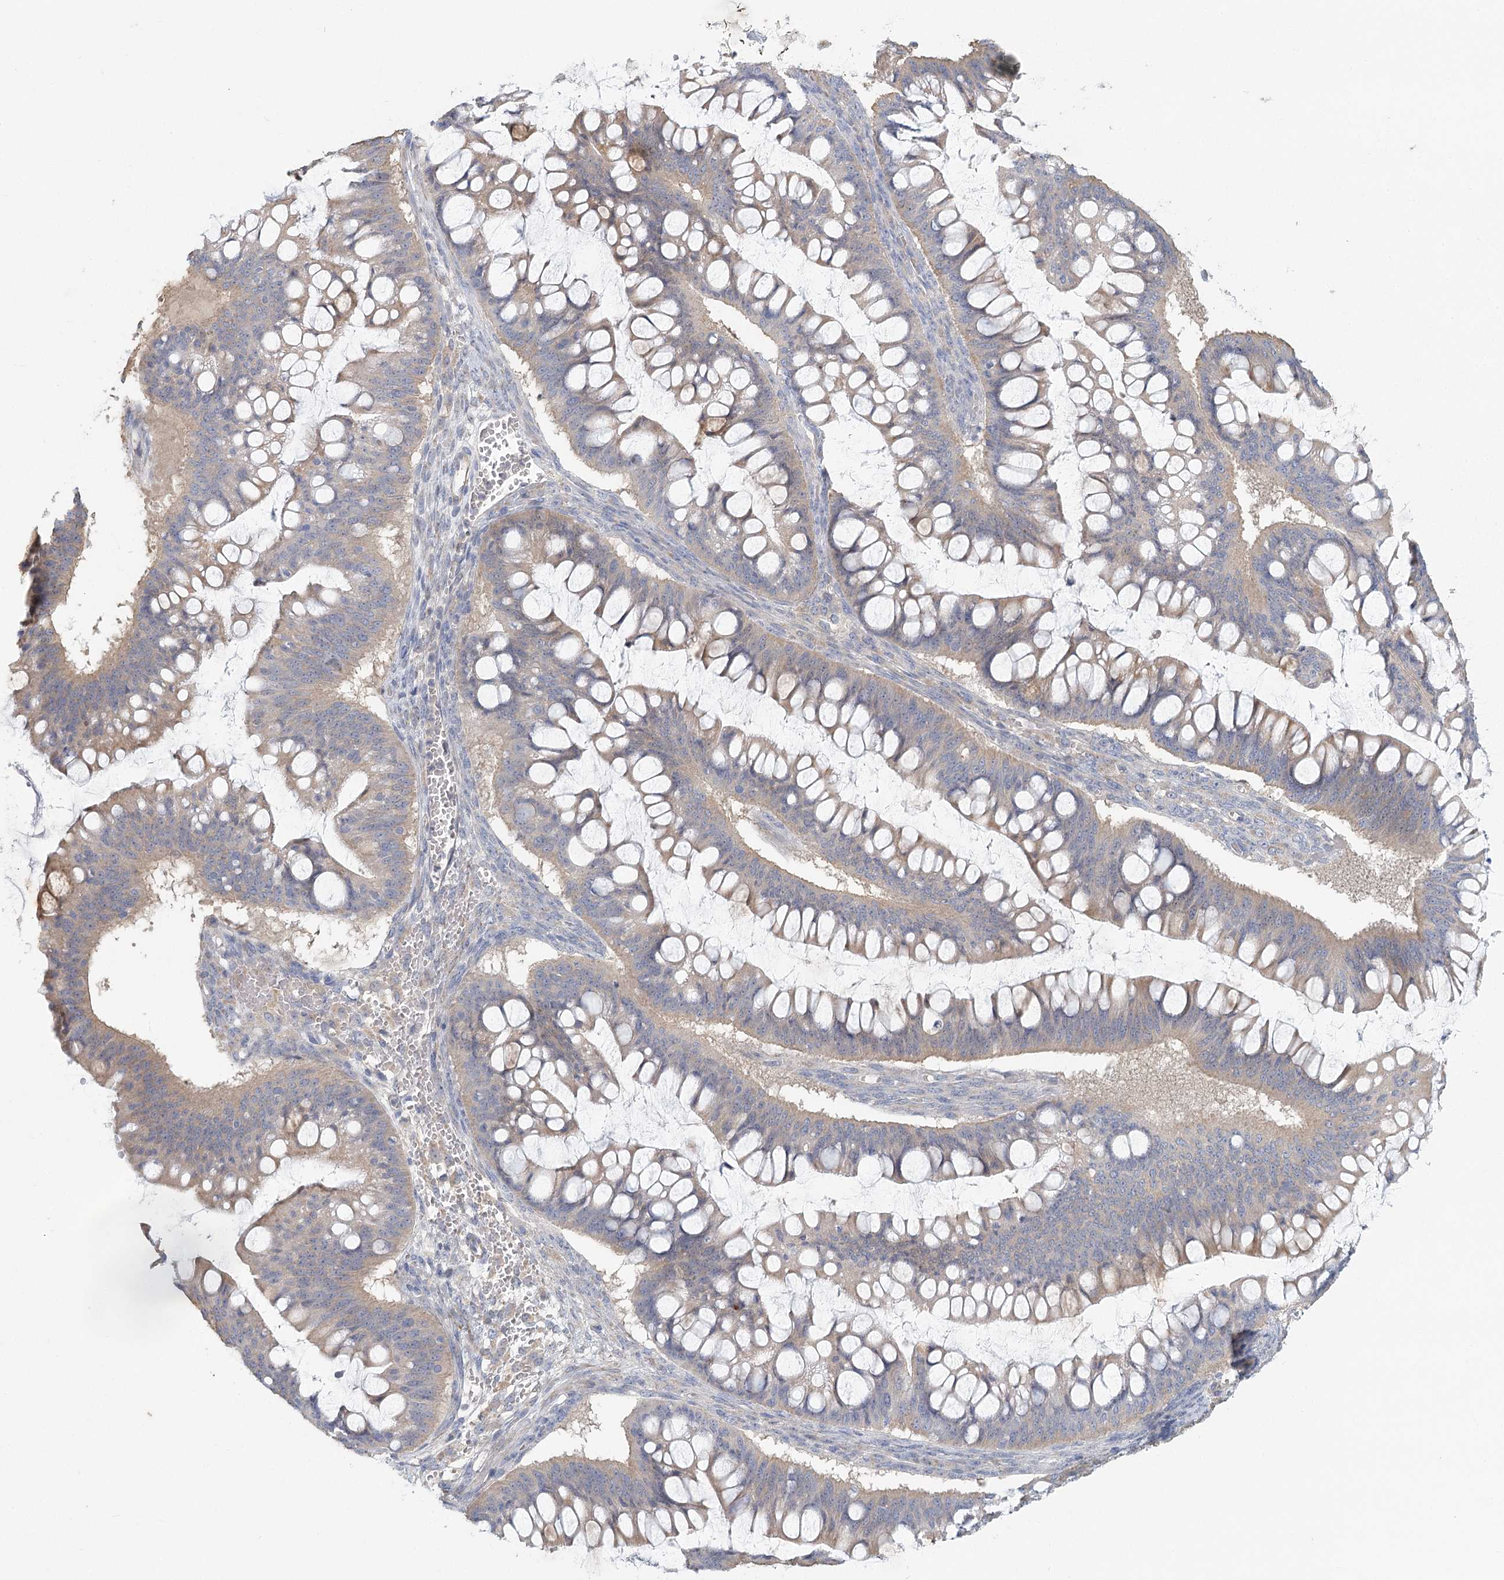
{"staining": {"intensity": "weak", "quantity": "25%-75%", "location": "cytoplasmic/membranous"}, "tissue": "ovarian cancer", "cell_type": "Tumor cells", "image_type": "cancer", "snomed": [{"axis": "morphology", "description": "Cystadenocarcinoma, mucinous, NOS"}, {"axis": "topography", "description": "Ovary"}], "caption": "Brown immunohistochemical staining in human ovarian cancer demonstrates weak cytoplasmic/membranous staining in about 25%-75% of tumor cells.", "gene": "CNTLN", "patient": {"sex": "female", "age": 73}}